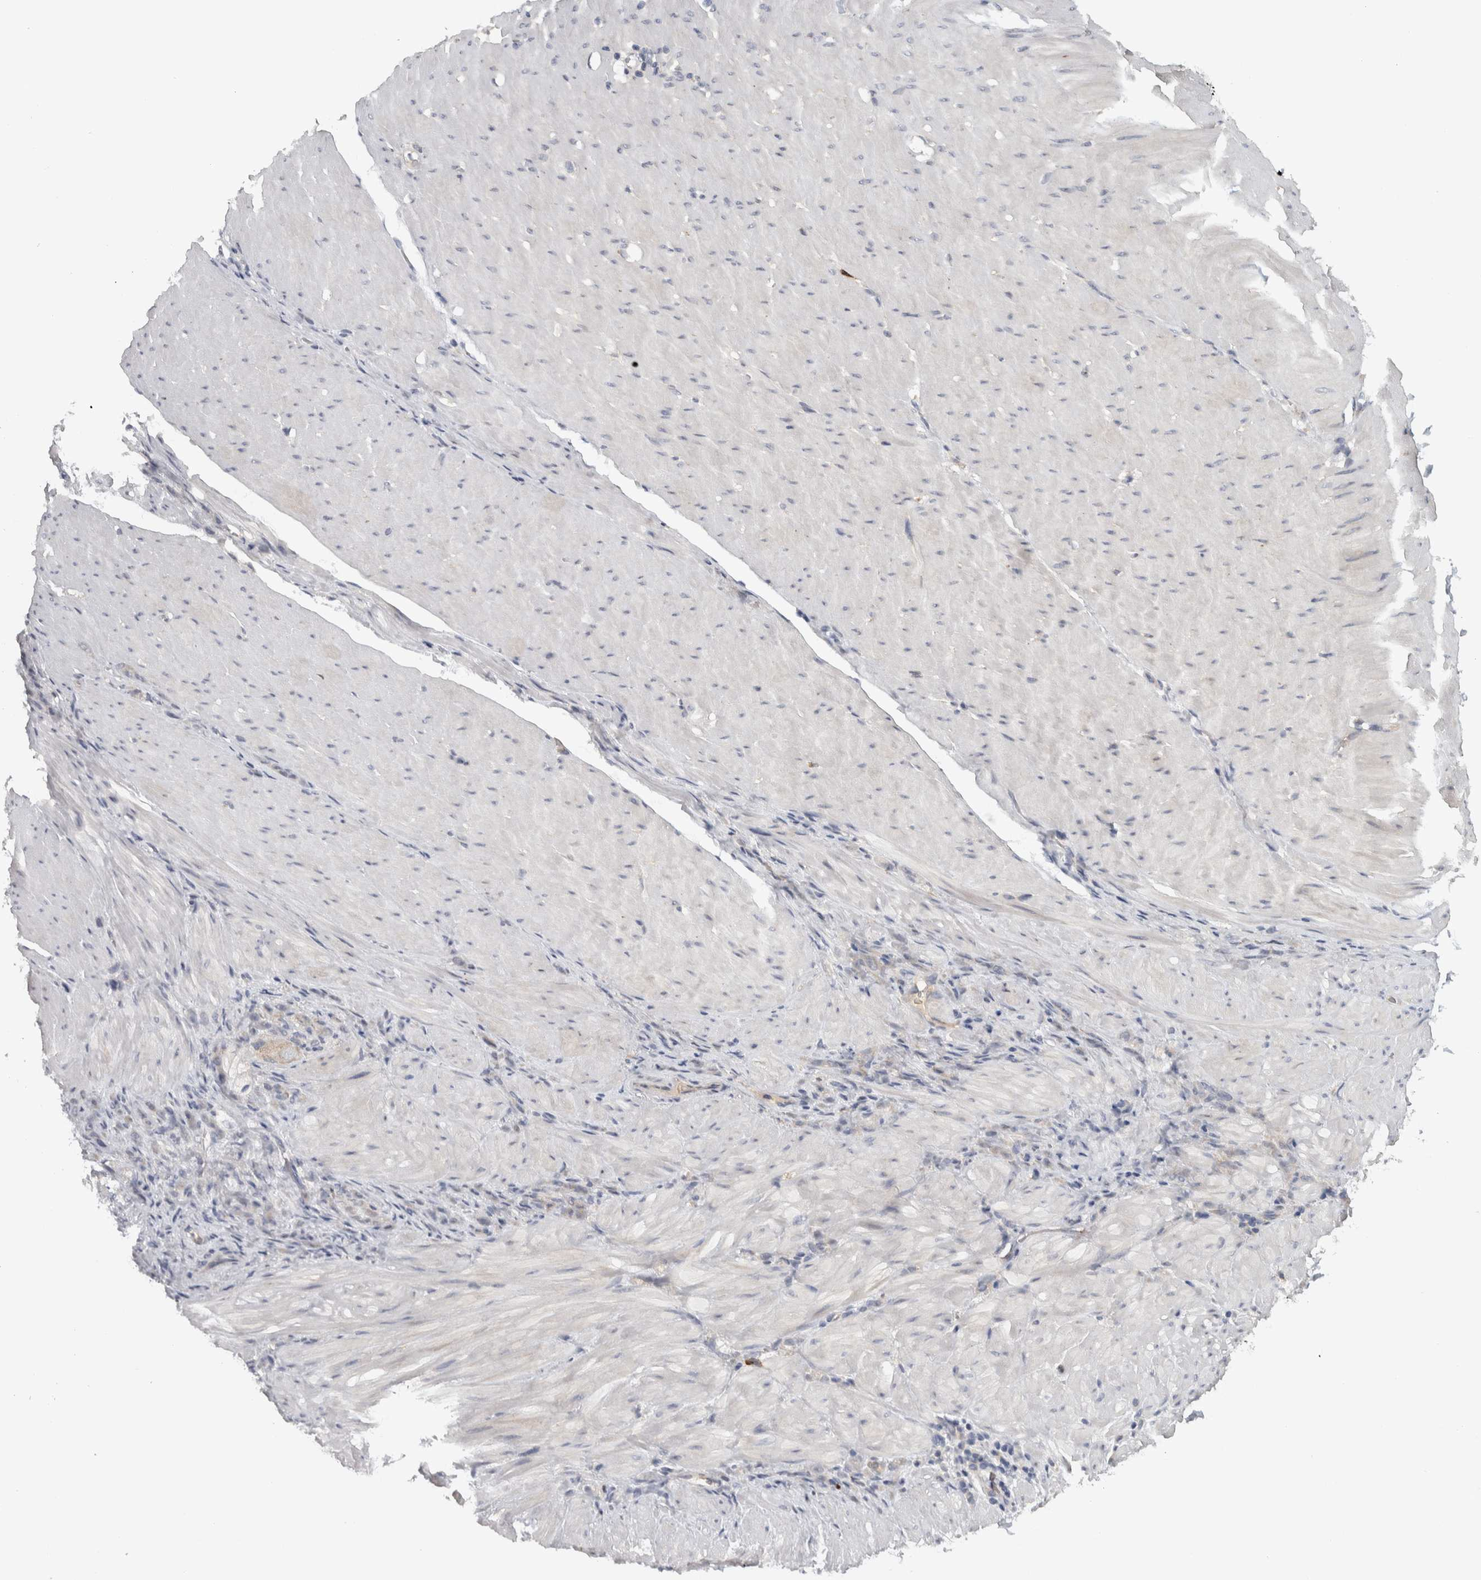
{"staining": {"intensity": "negative", "quantity": "none", "location": "none"}, "tissue": "stomach cancer", "cell_type": "Tumor cells", "image_type": "cancer", "snomed": [{"axis": "morphology", "description": "Normal tissue, NOS"}, {"axis": "morphology", "description": "Adenocarcinoma, NOS"}, {"axis": "topography", "description": "Stomach"}], "caption": "Photomicrograph shows no protein expression in tumor cells of adenocarcinoma (stomach) tissue. (Brightfield microscopy of DAB immunohistochemistry at high magnification).", "gene": "ADPRM", "patient": {"sex": "male", "age": 82}}